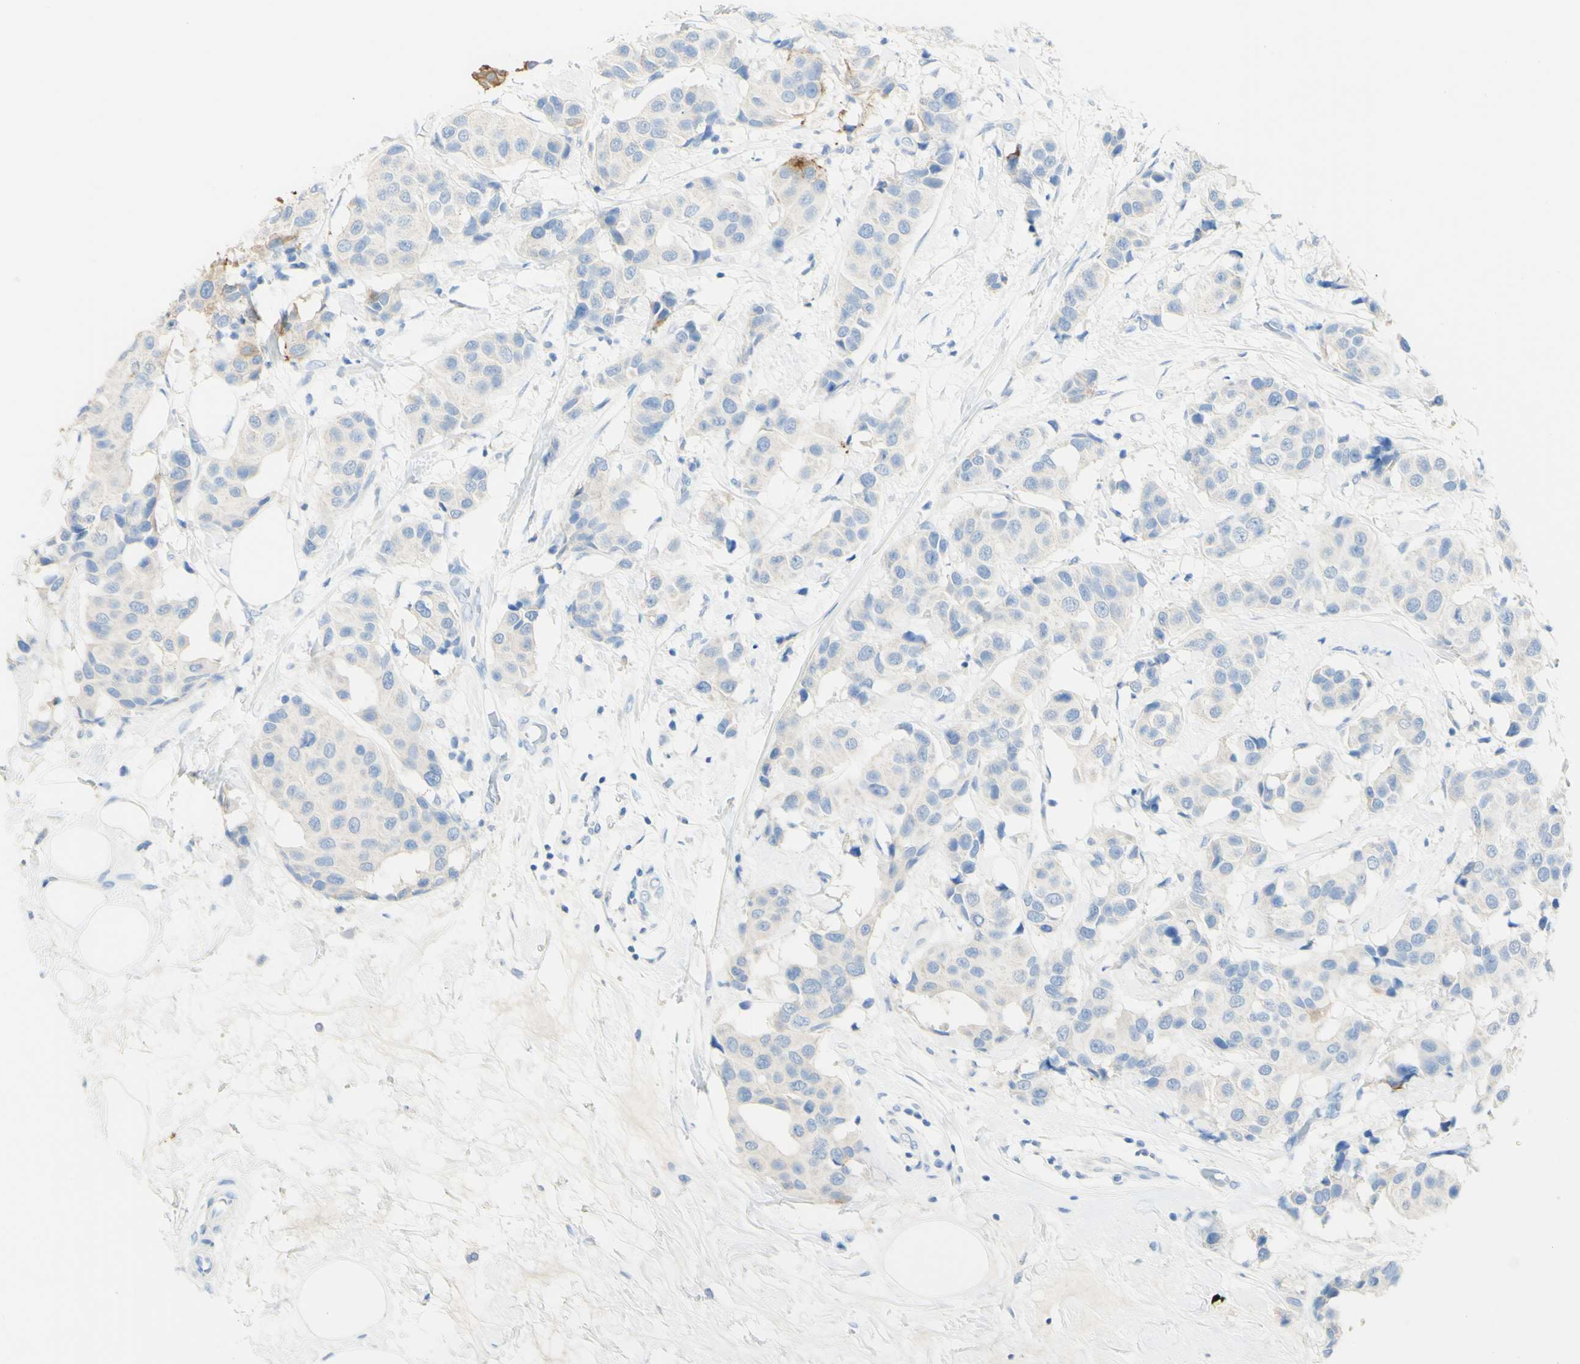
{"staining": {"intensity": "negative", "quantity": "none", "location": "none"}, "tissue": "breast cancer", "cell_type": "Tumor cells", "image_type": "cancer", "snomed": [{"axis": "morphology", "description": "Normal tissue, NOS"}, {"axis": "morphology", "description": "Duct carcinoma"}, {"axis": "topography", "description": "Breast"}], "caption": "High magnification brightfield microscopy of breast cancer stained with DAB (3,3'-diaminobenzidine) (brown) and counterstained with hematoxylin (blue): tumor cells show no significant expression.", "gene": "PIGR", "patient": {"sex": "female", "age": 39}}